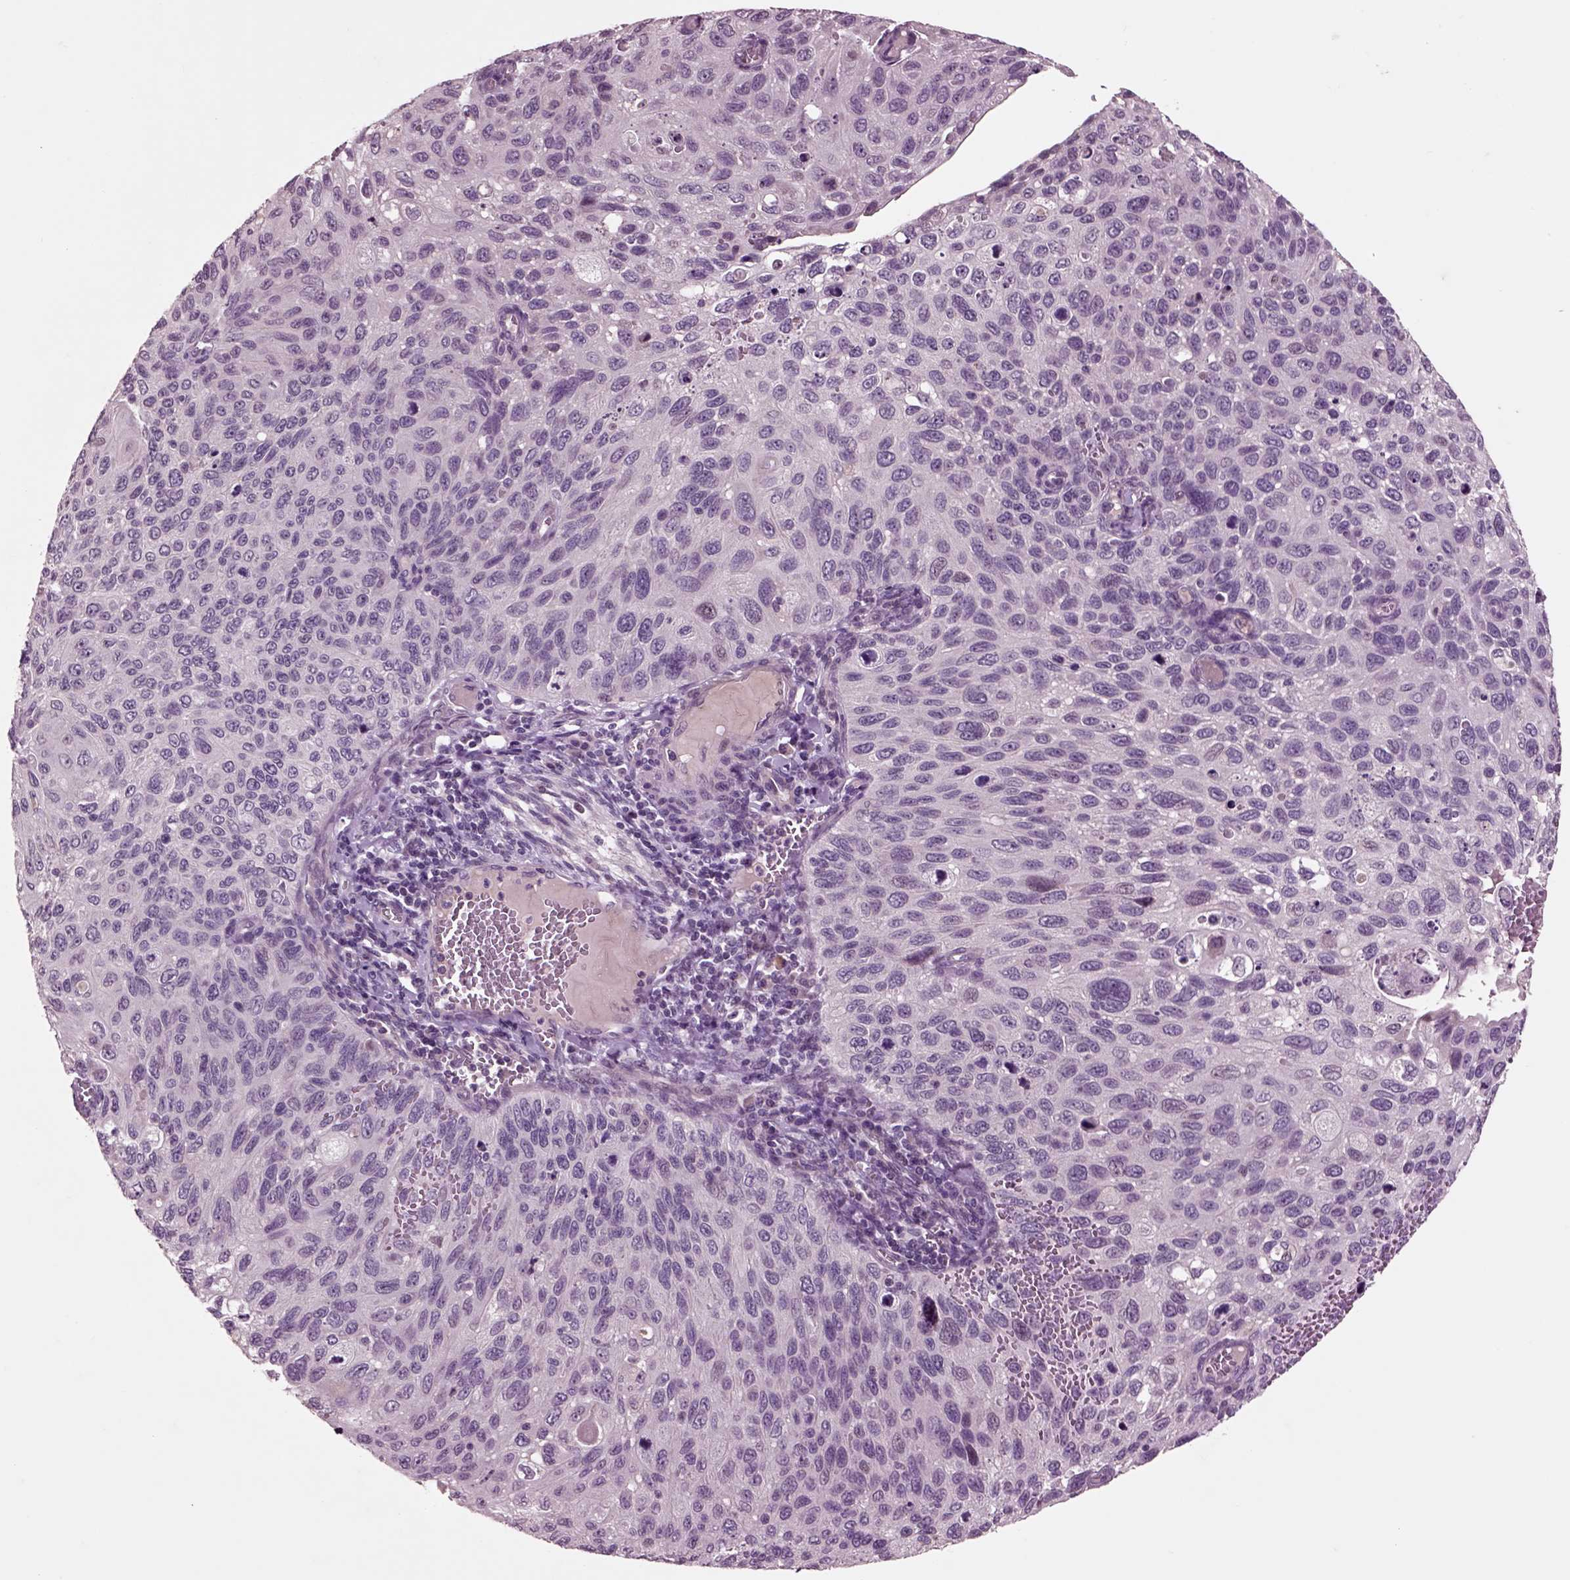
{"staining": {"intensity": "negative", "quantity": "none", "location": "none"}, "tissue": "cervical cancer", "cell_type": "Tumor cells", "image_type": "cancer", "snomed": [{"axis": "morphology", "description": "Squamous cell carcinoma, NOS"}, {"axis": "topography", "description": "Cervix"}], "caption": "DAB immunohistochemical staining of human cervical cancer displays no significant staining in tumor cells.", "gene": "CHGB", "patient": {"sex": "female", "age": 70}}